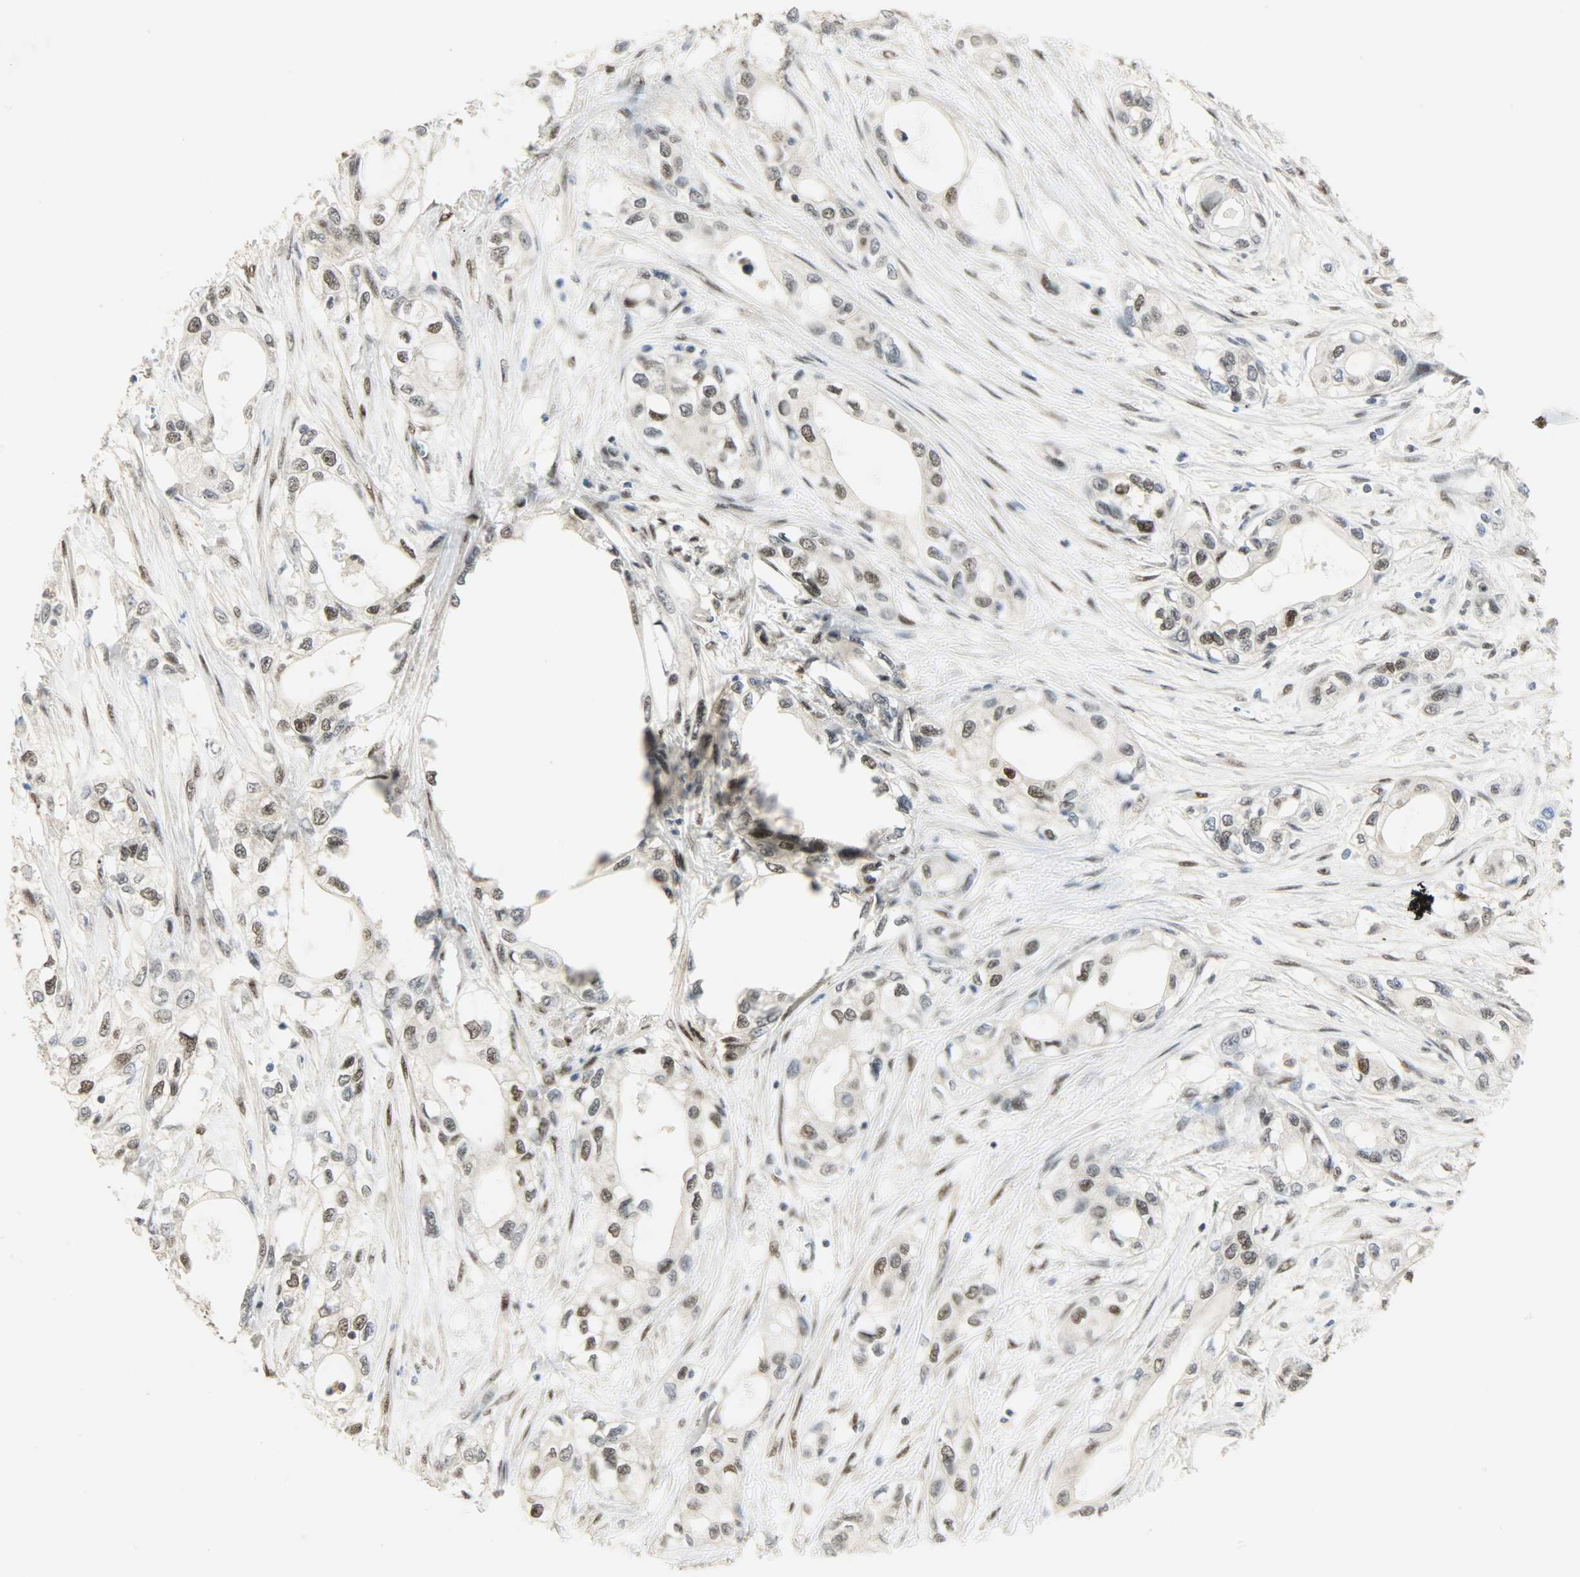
{"staining": {"intensity": "moderate", "quantity": "25%-75%", "location": "nuclear"}, "tissue": "pancreatic cancer", "cell_type": "Tumor cells", "image_type": "cancer", "snomed": [{"axis": "morphology", "description": "Adenocarcinoma, NOS"}, {"axis": "topography", "description": "Pancreas"}], "caption": "Protein expression analysis of human adenocarcinoma (pancreatic) reveals moderate nuclear staining in approximately 25%-75% of tumor cells.", "gene": "NPEPL1", "patient": {"sex": "female", "age": 70}}